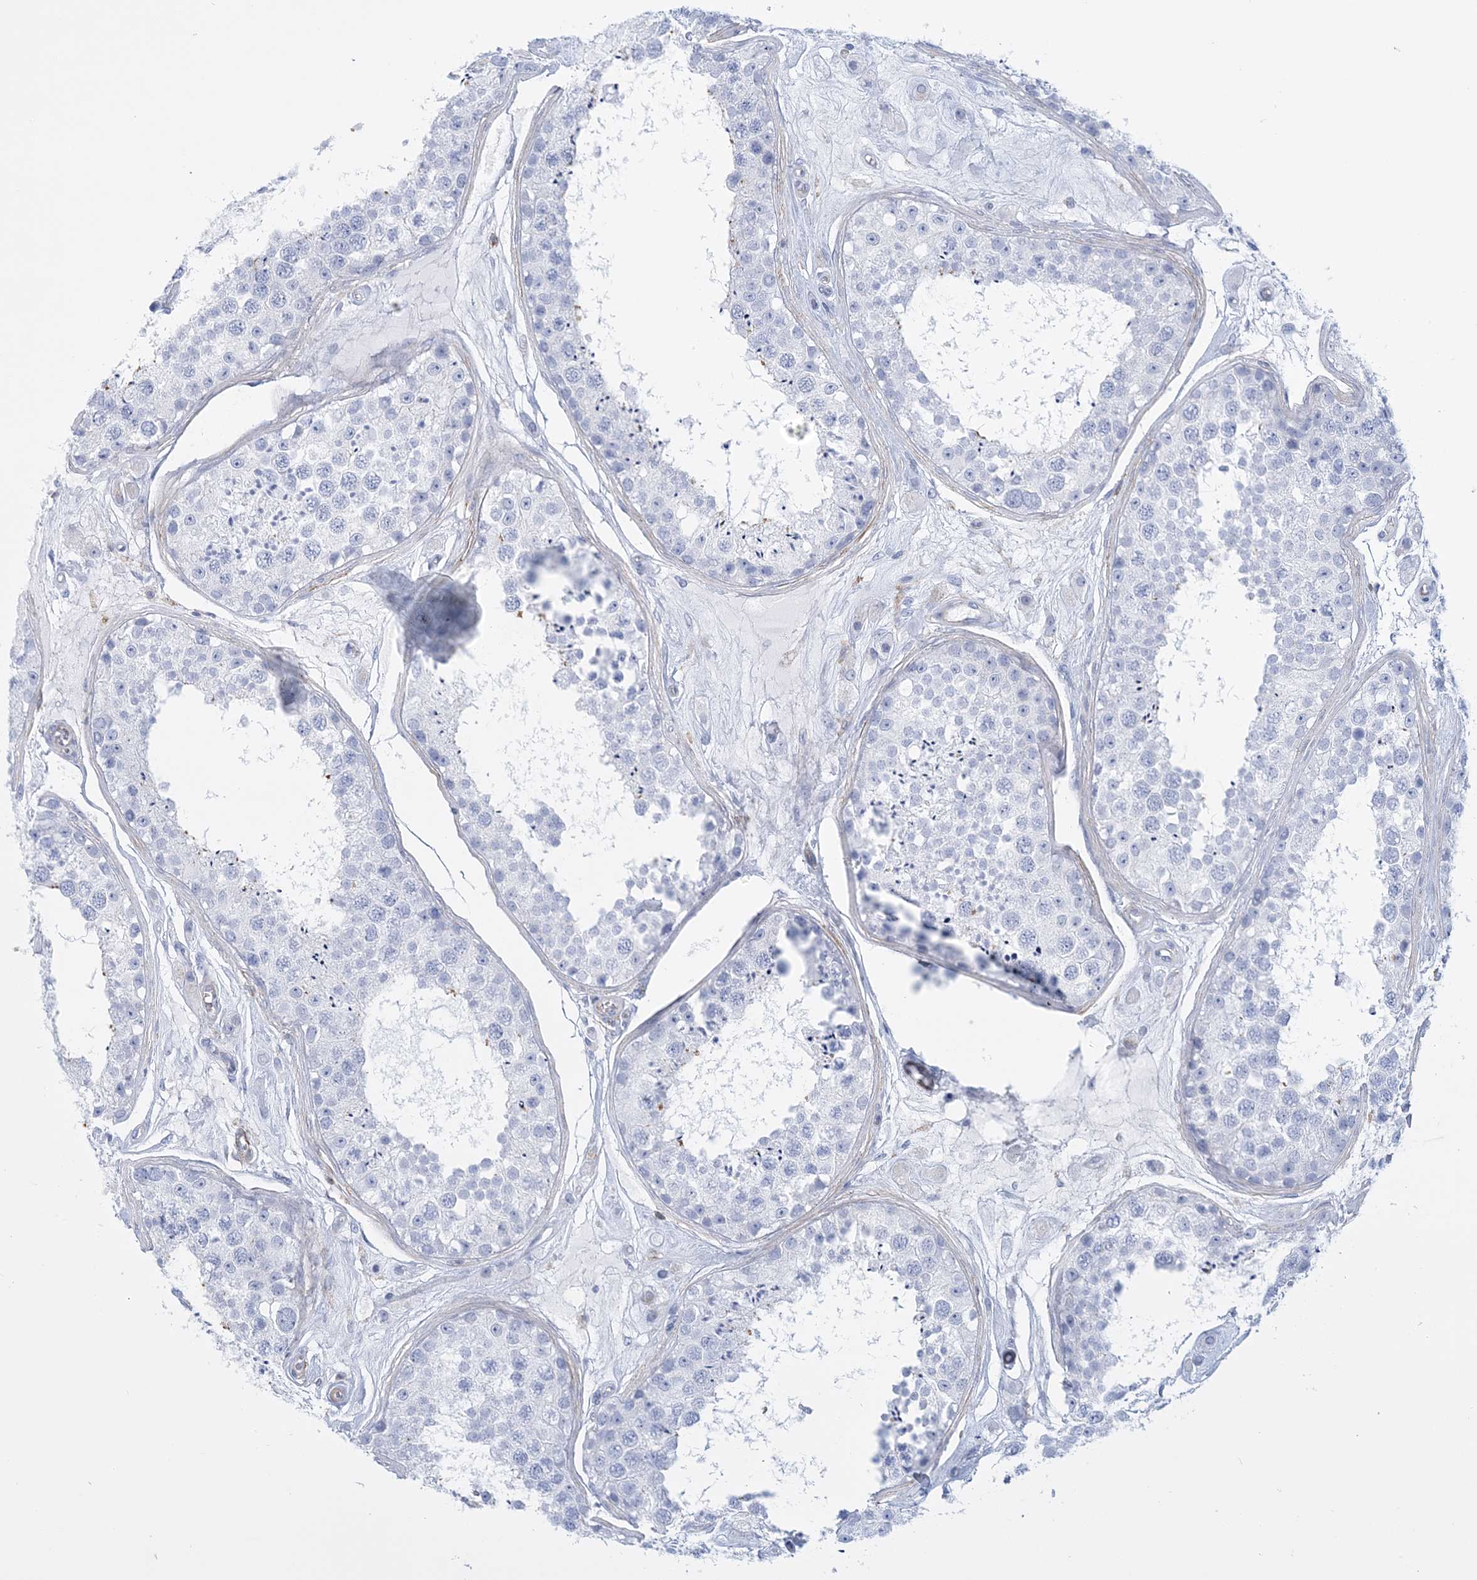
{"staining": {"intensity": "negative", "quantity": "none", "location": "none"}, "tissue": "testis", "cell_type": "Cells in seminiferous ducts", "image_type": "normal", "snomed": [{"axis": "morphology", "description": "Normal tissue, NOS"}, {"axis": "topography", "description": "Testis"}], "caption": "Micrograph shows no significant protein positivity in cells in seminiferous ducts of normal testis. (Stains: DAB (3,3'-diaminobenzidine) IHC with hematoxylin counter stain, Microscopy: brightfield microscopy at high magnification).", "gene": "C11orf21", "patient": {"sex": "male", "age": 25}}